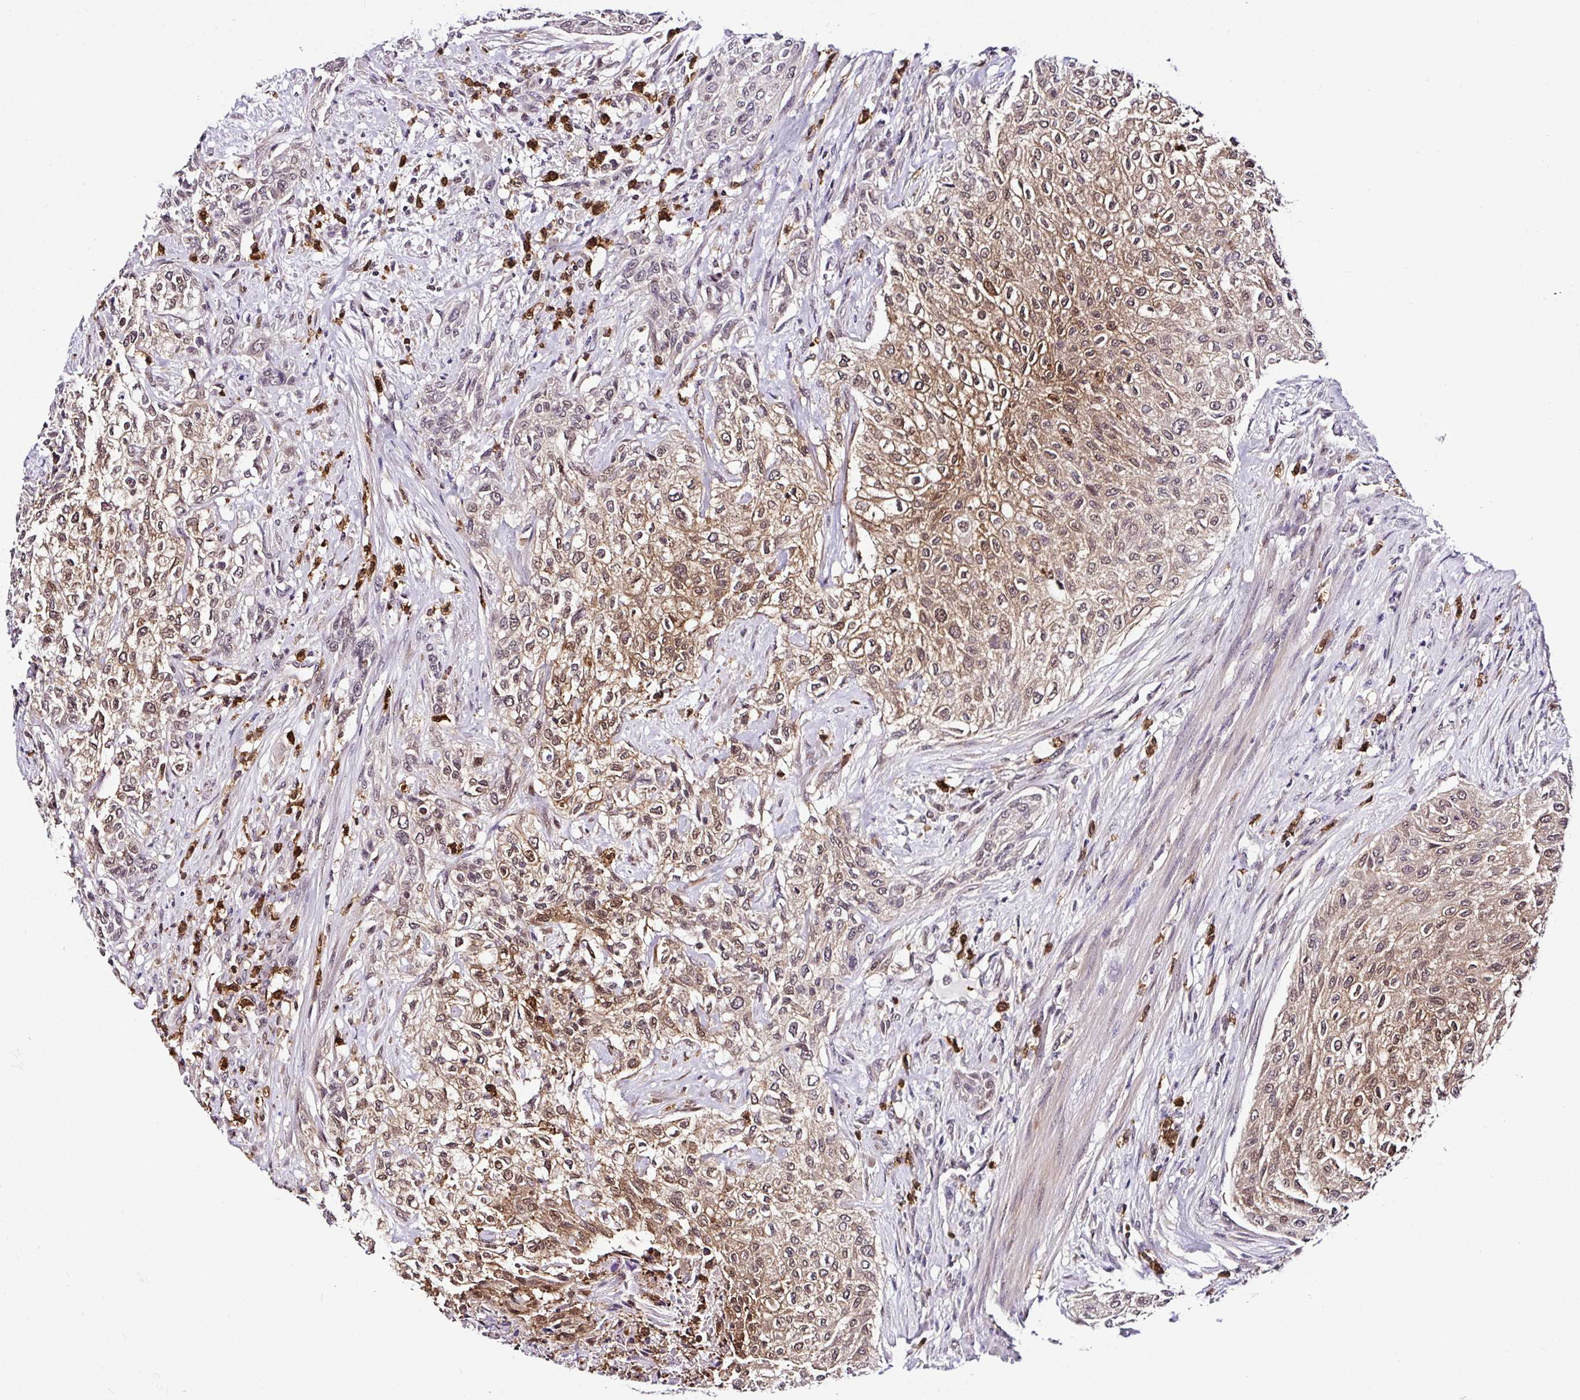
{"staining": {"intensity": "weak", "quantity": ">75%", "location": "cytoplasmic/membranous,nuclear"}, "tissue": "urothelial cancer", "cell_type": "Tumor cells", "image_type": "cancer", "snomed": [{"axis": "morphology", "description": "Normal tissue, NOS"}, {"axis": "morphology", "description": "Urothelial carcinoma, NOS"}, {"axis": "topography", "description": "Urinary bladder"}, {"axis": "topography", "description": "Peripheral nerve tissue"}], "caption": "An immunohistochemistry micrograph of tumor tissue is shown. Protein staining in brown shows weak cytoplasmic/membranous and nuclear positivity in urothelial cancer within tumor cells.", "gene": "PIN4", "patient": {"sex": "male", "age": 35}}